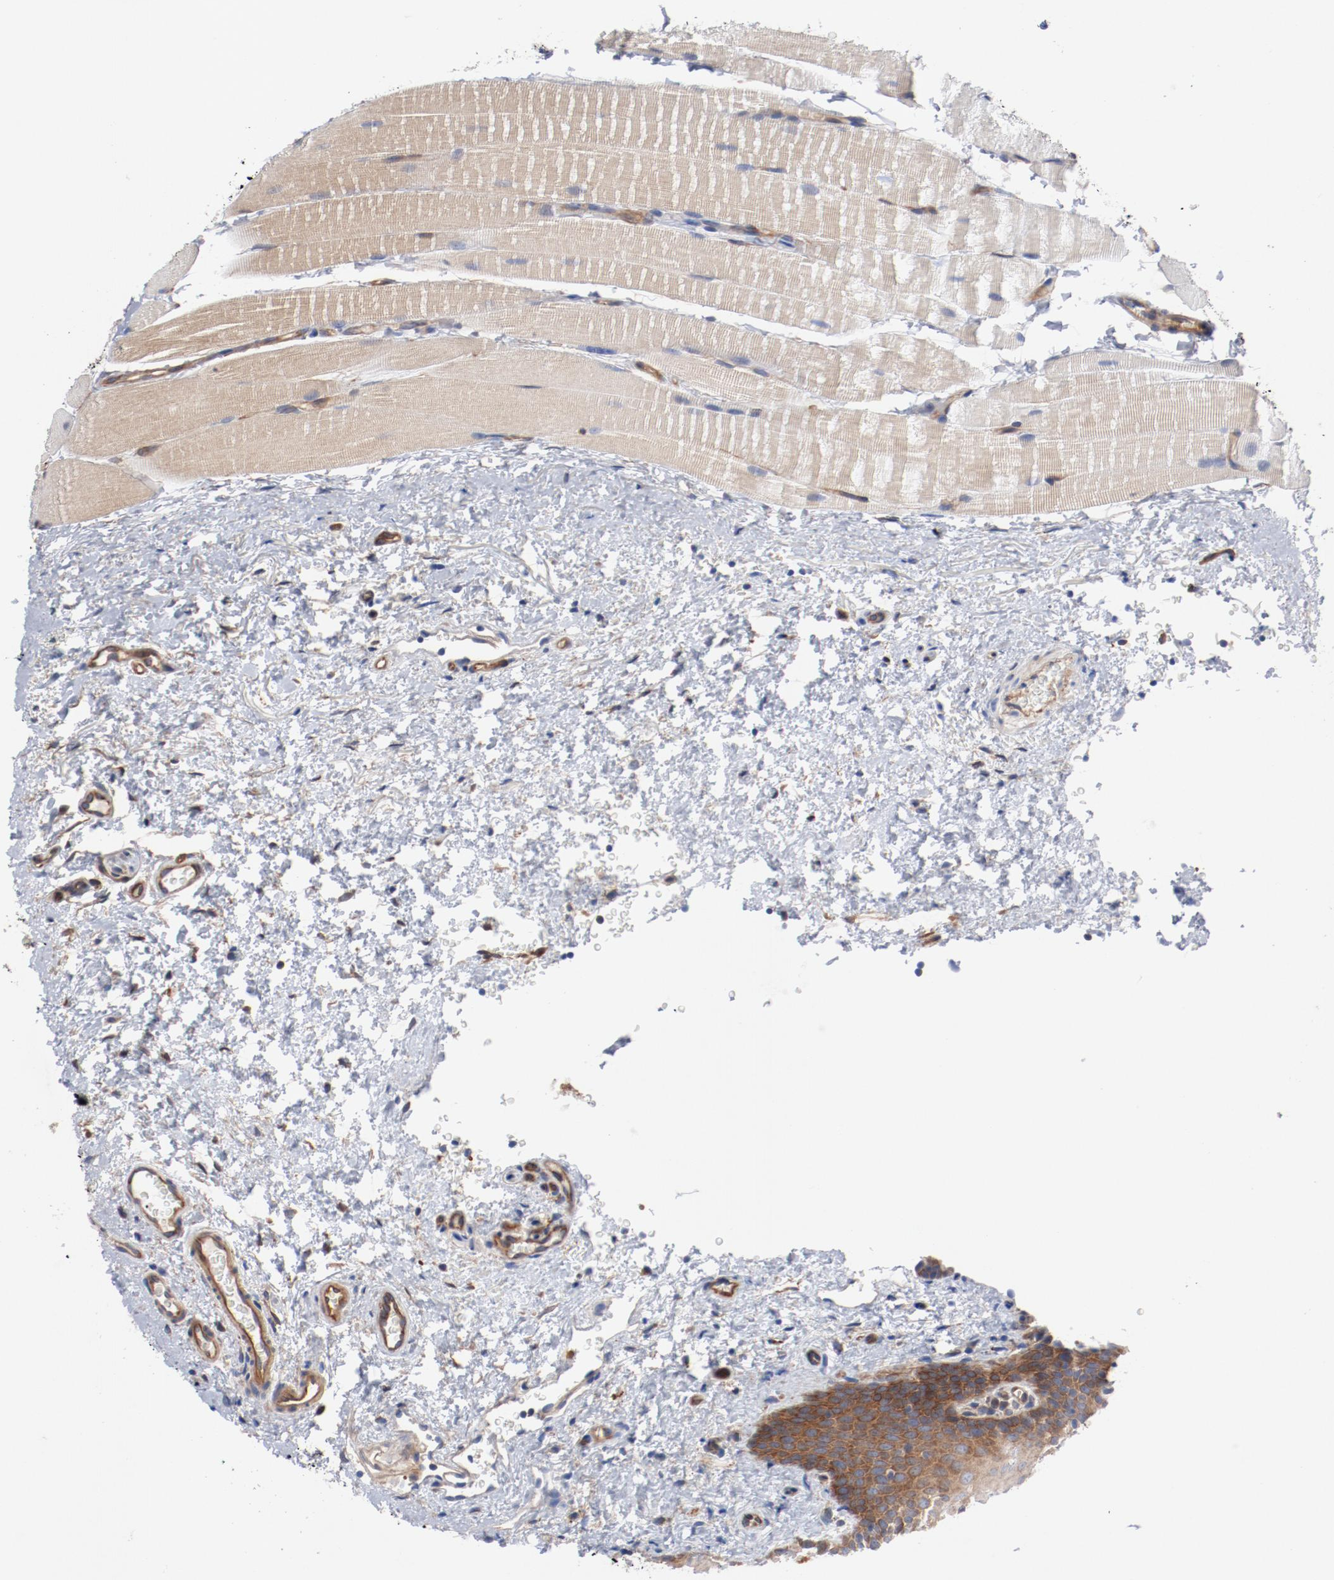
{"staining": {"intensity": "moderate", "quantity": ">75%", "location": "cytoplasmic/membranous"}, "tissue": "oral mucosa", "cell_type": "Squamous epithelial cells", "image_type": "normal", "snomed": [{"axis": "morphology", "description": "Normal tissue, NOS"}, {"axis": "topography", "description": "Oral tissue"}], "caption": "An immunohistochemistry photomicrograph of benign tissue is shown. Protein staining in brown shows moderate cytoplasmic/membranous positivity in oral mucosa within squamous epithelial cells.", "gene": "PITPNM2", "patient": {"sex": "male", "age": 20}}